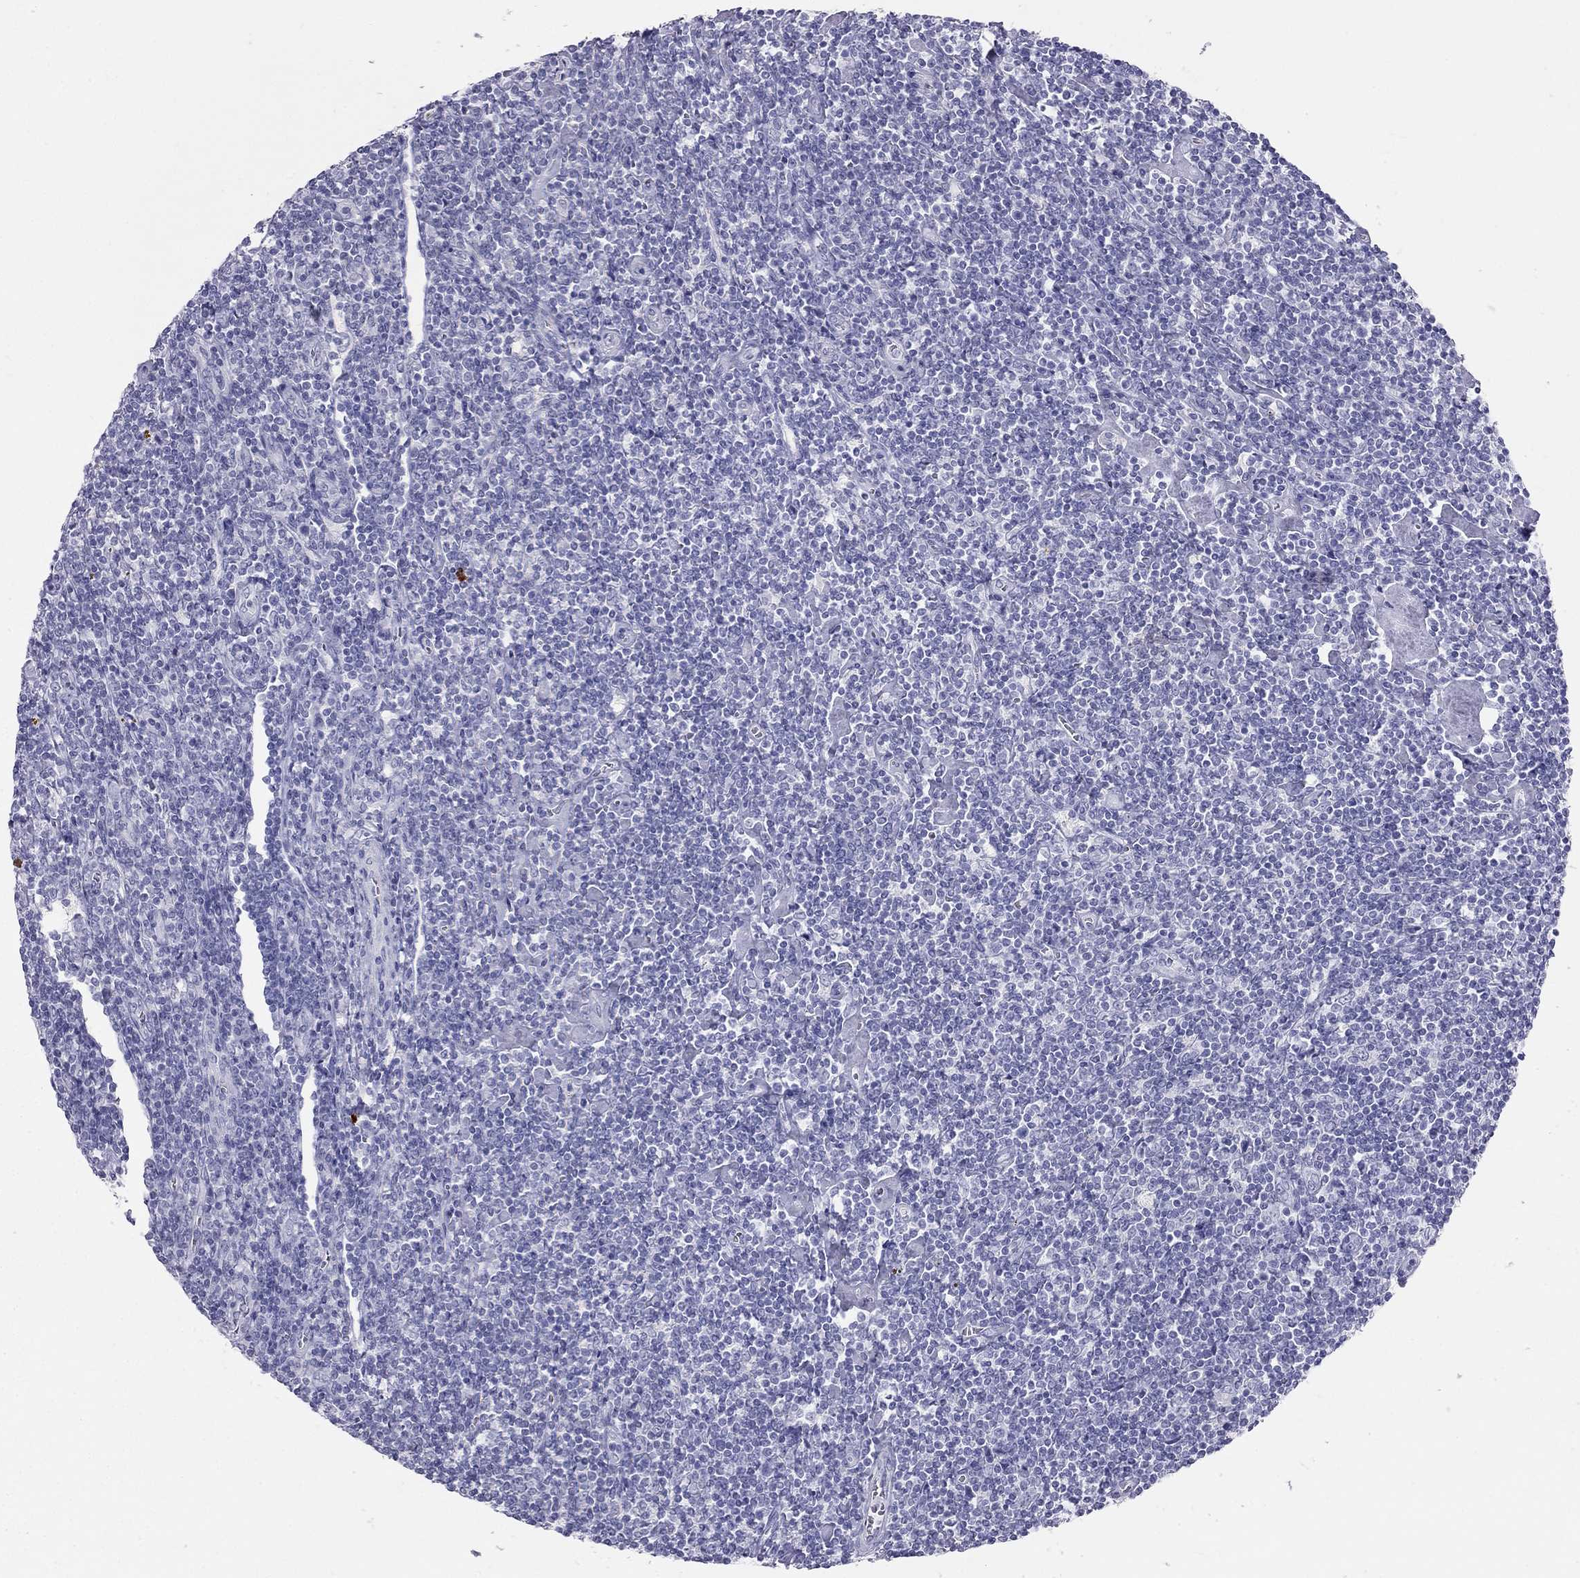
{"staining": {"intensity": "negative", "quantity": "none", "location": "none"}, "tissue": "lymphoma", "cell_type": "Tumor cells", "image_type": "cancer", "snomed": [{"axis": "morphology", "description": "Hodgkin's disease, NOS"}, {"axis": "topography", "description": "Lymph node"}], "caption": "Immunohistochemical staining of human lymphoma displays no significant expression in tumor cells.", "gene": "KLRG1", "patient": {"sex": "male", "age": 40}}